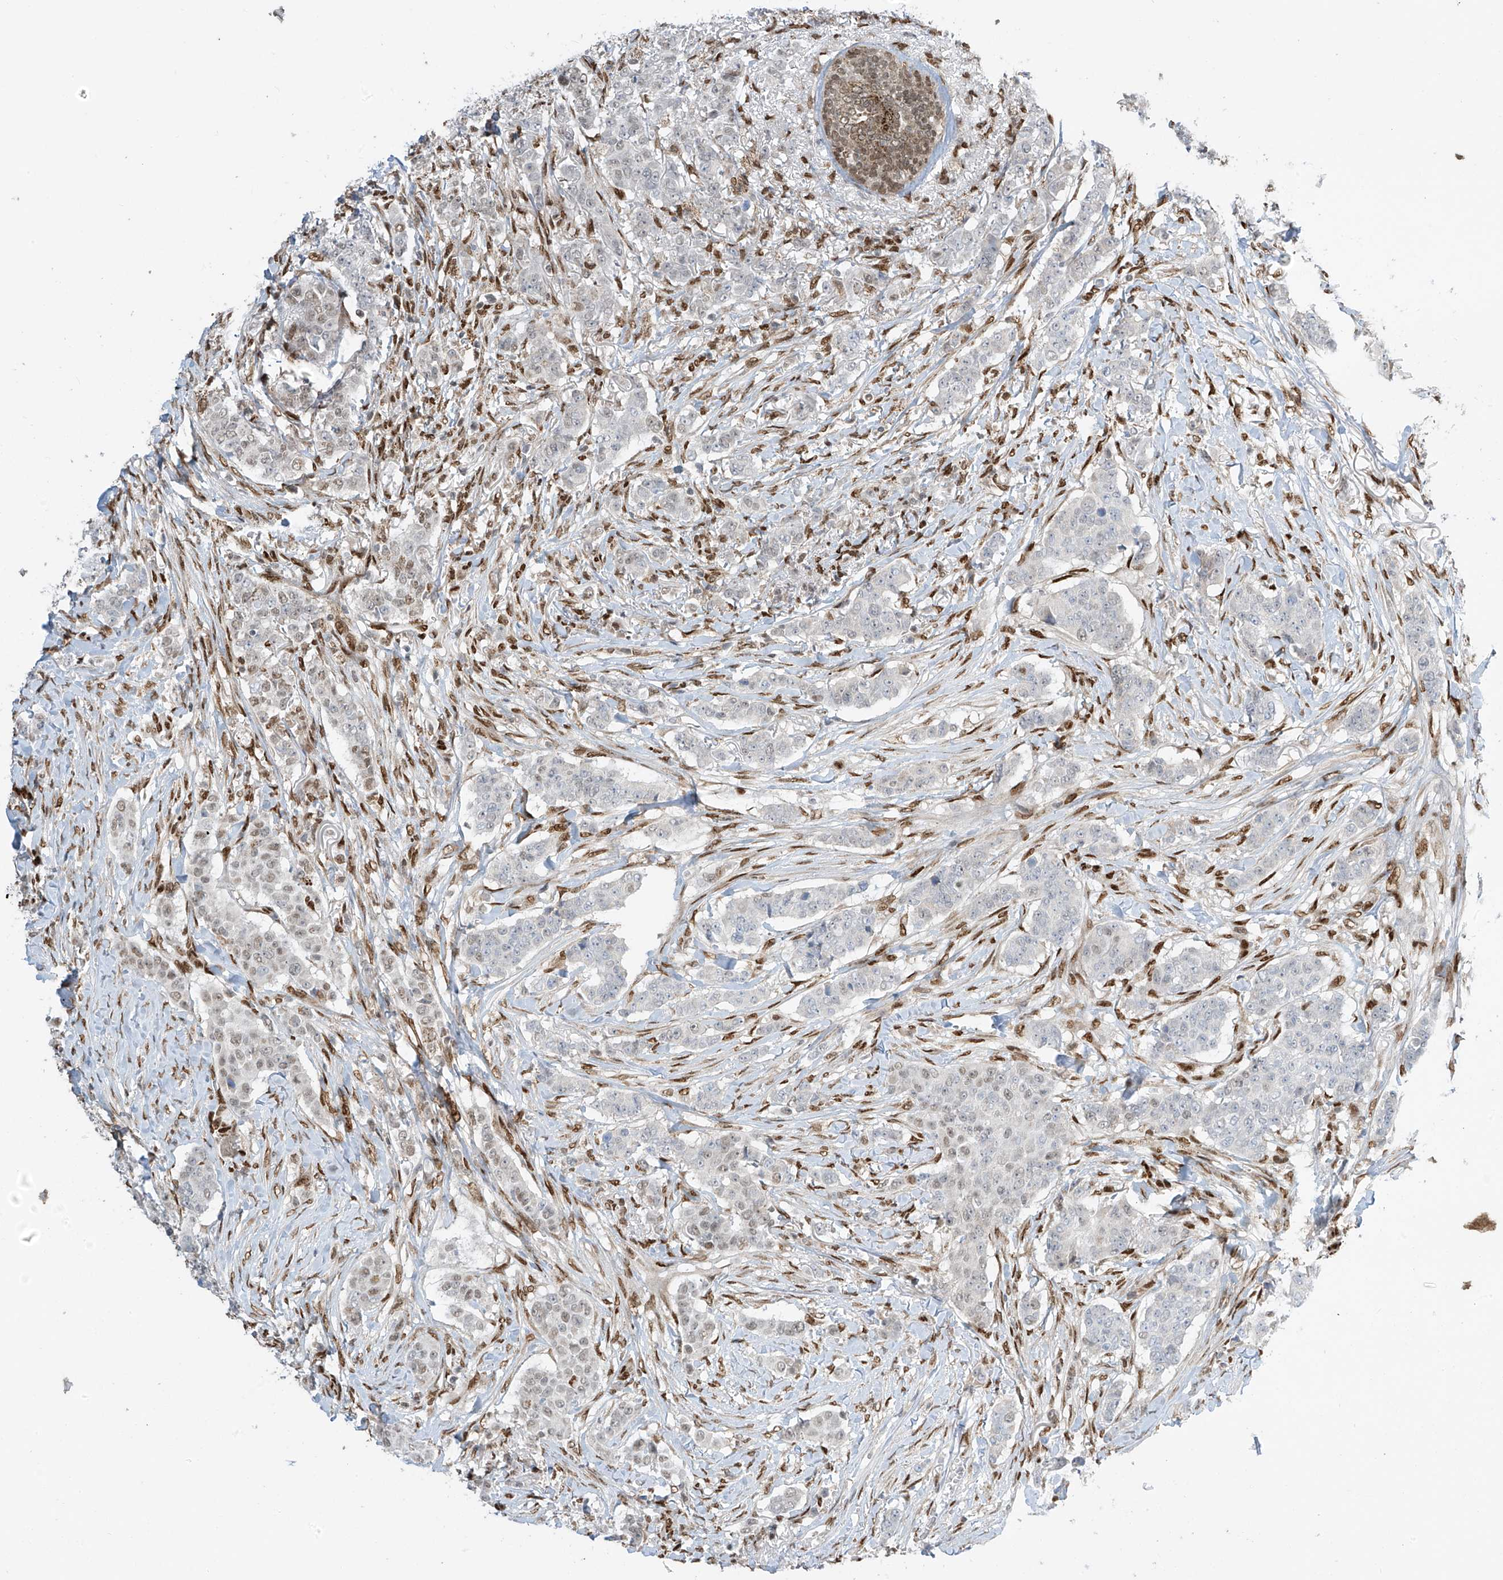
{"staining": {"intensity": "weak", "quantity": "<25%", "location": "nuclear"}, "tissue": "breast cancer", "cell_type": "Tumor cells", "image_type": "cancer", "snomed": [{"axis": "morphology", "description": "Duct carcinoma"}, {"axis": "topography", "description": "Breast"}], "caption": "High magnification brightfield microscopy of breast infiltrating ductal carcinoma stained with DAB (3,3'-diaminobenzidine) (brown) and counterstained with hematoxylin (blue): tumor cells show no significant positivity. The staining is performed using DAB brown chromogen with nuclei counter-stained in using hematoxylin.", "gene": "PM20D2", "patient": {"sex": "female", "age": 40}}